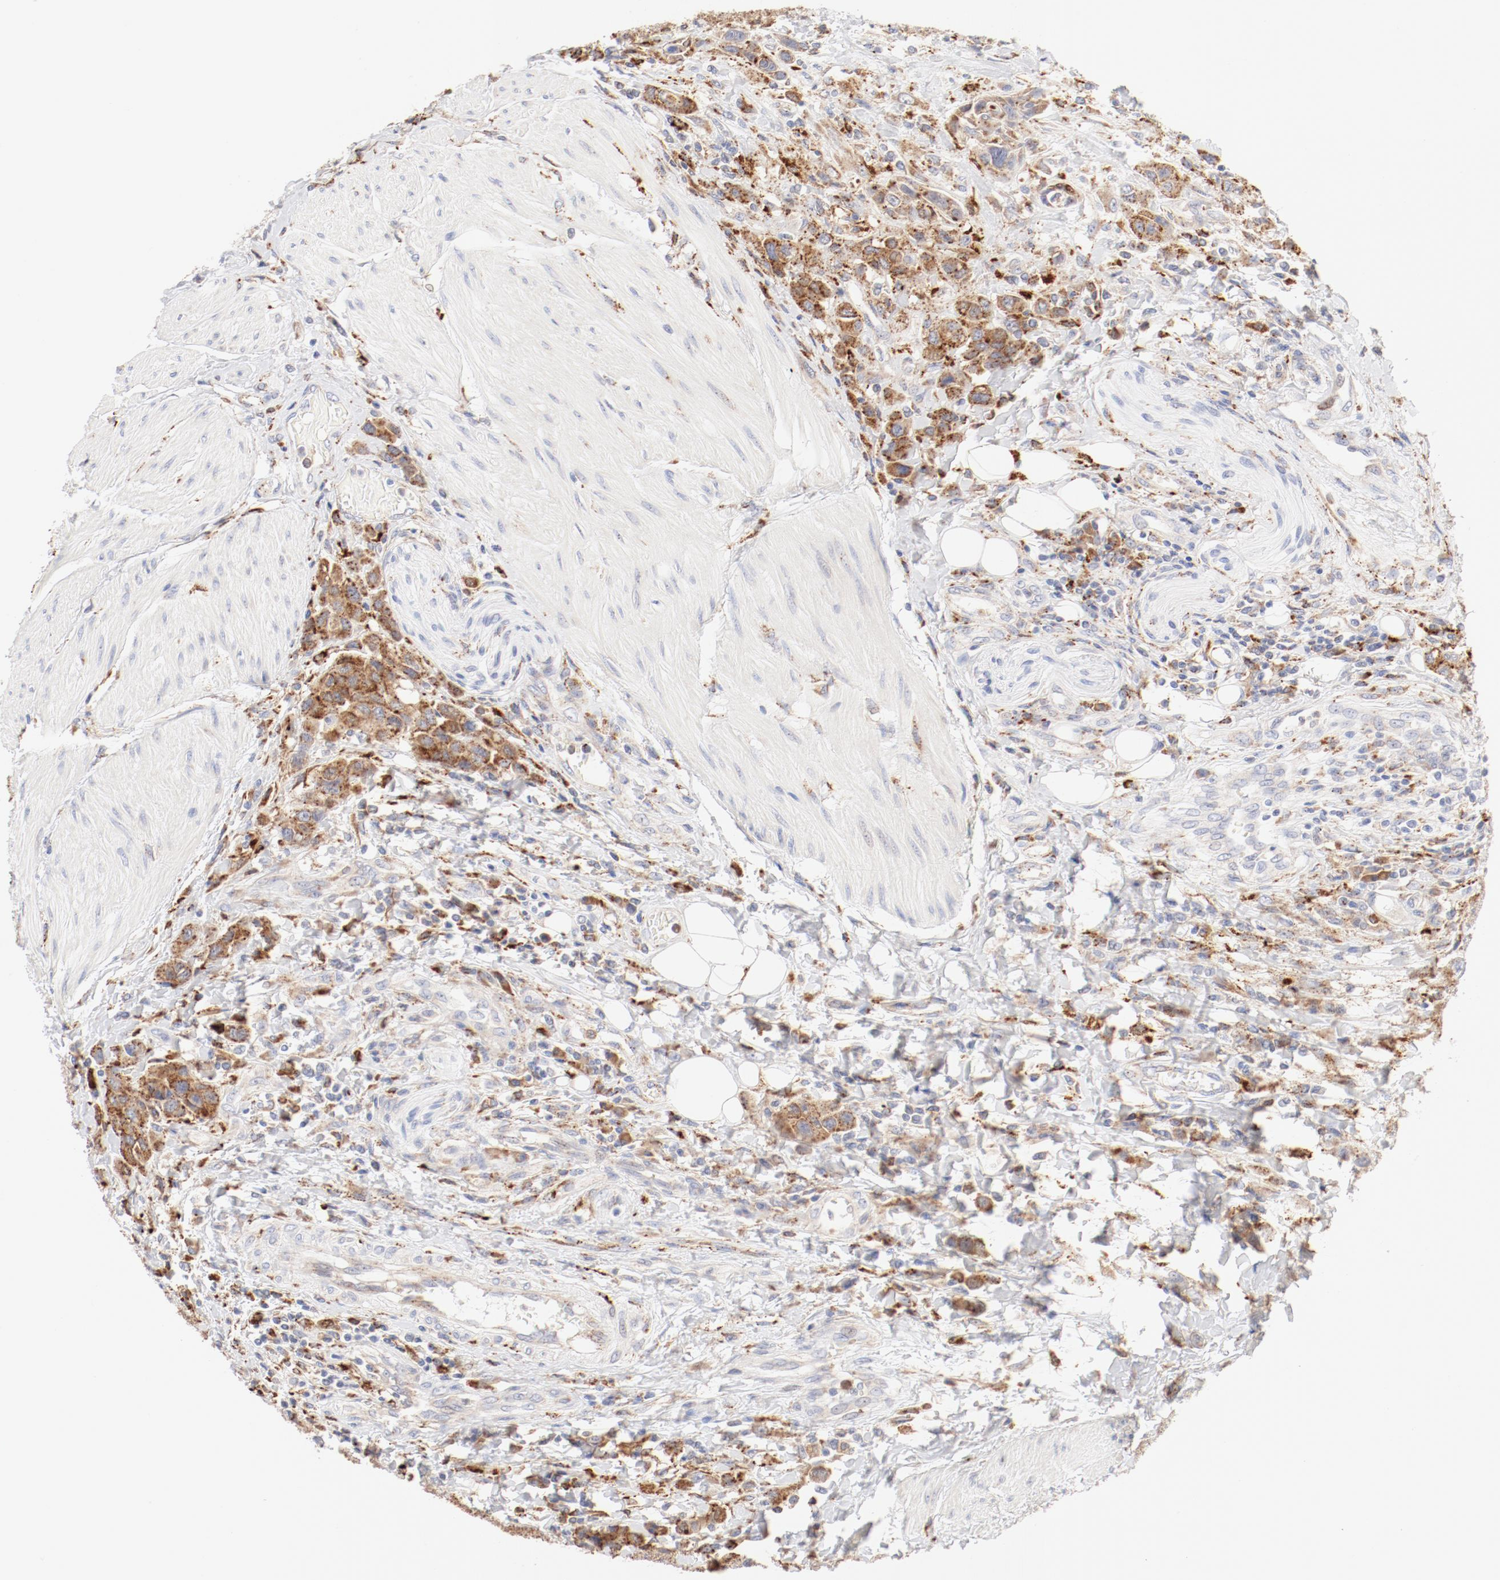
{"staining": {"intensity": "moderate", "quantity": ">75%", "location": "cytoplasmic/membranous"}, "tissue": "urothelial cancer", "cell_type": "Tumor cells", "image_type": "cancer", "snomed": [{"axis": "morphology", "description": "Urothelial carcinoma, High grade"}, {"axis": "topography", "description": "Urinary bladder"}], "caption": "High-magnification brightfield microscopy of urothelial cancer stained with DAB (brown) and counterstained with hematoxylin (blue). tumor cells exhibit moderate cytoplasmic/membranous positivity is present in about>75% of cells. Nuclei are stained in blue.", "gene": "CTSH", "patient": {"sex": "male", "age": 50}}